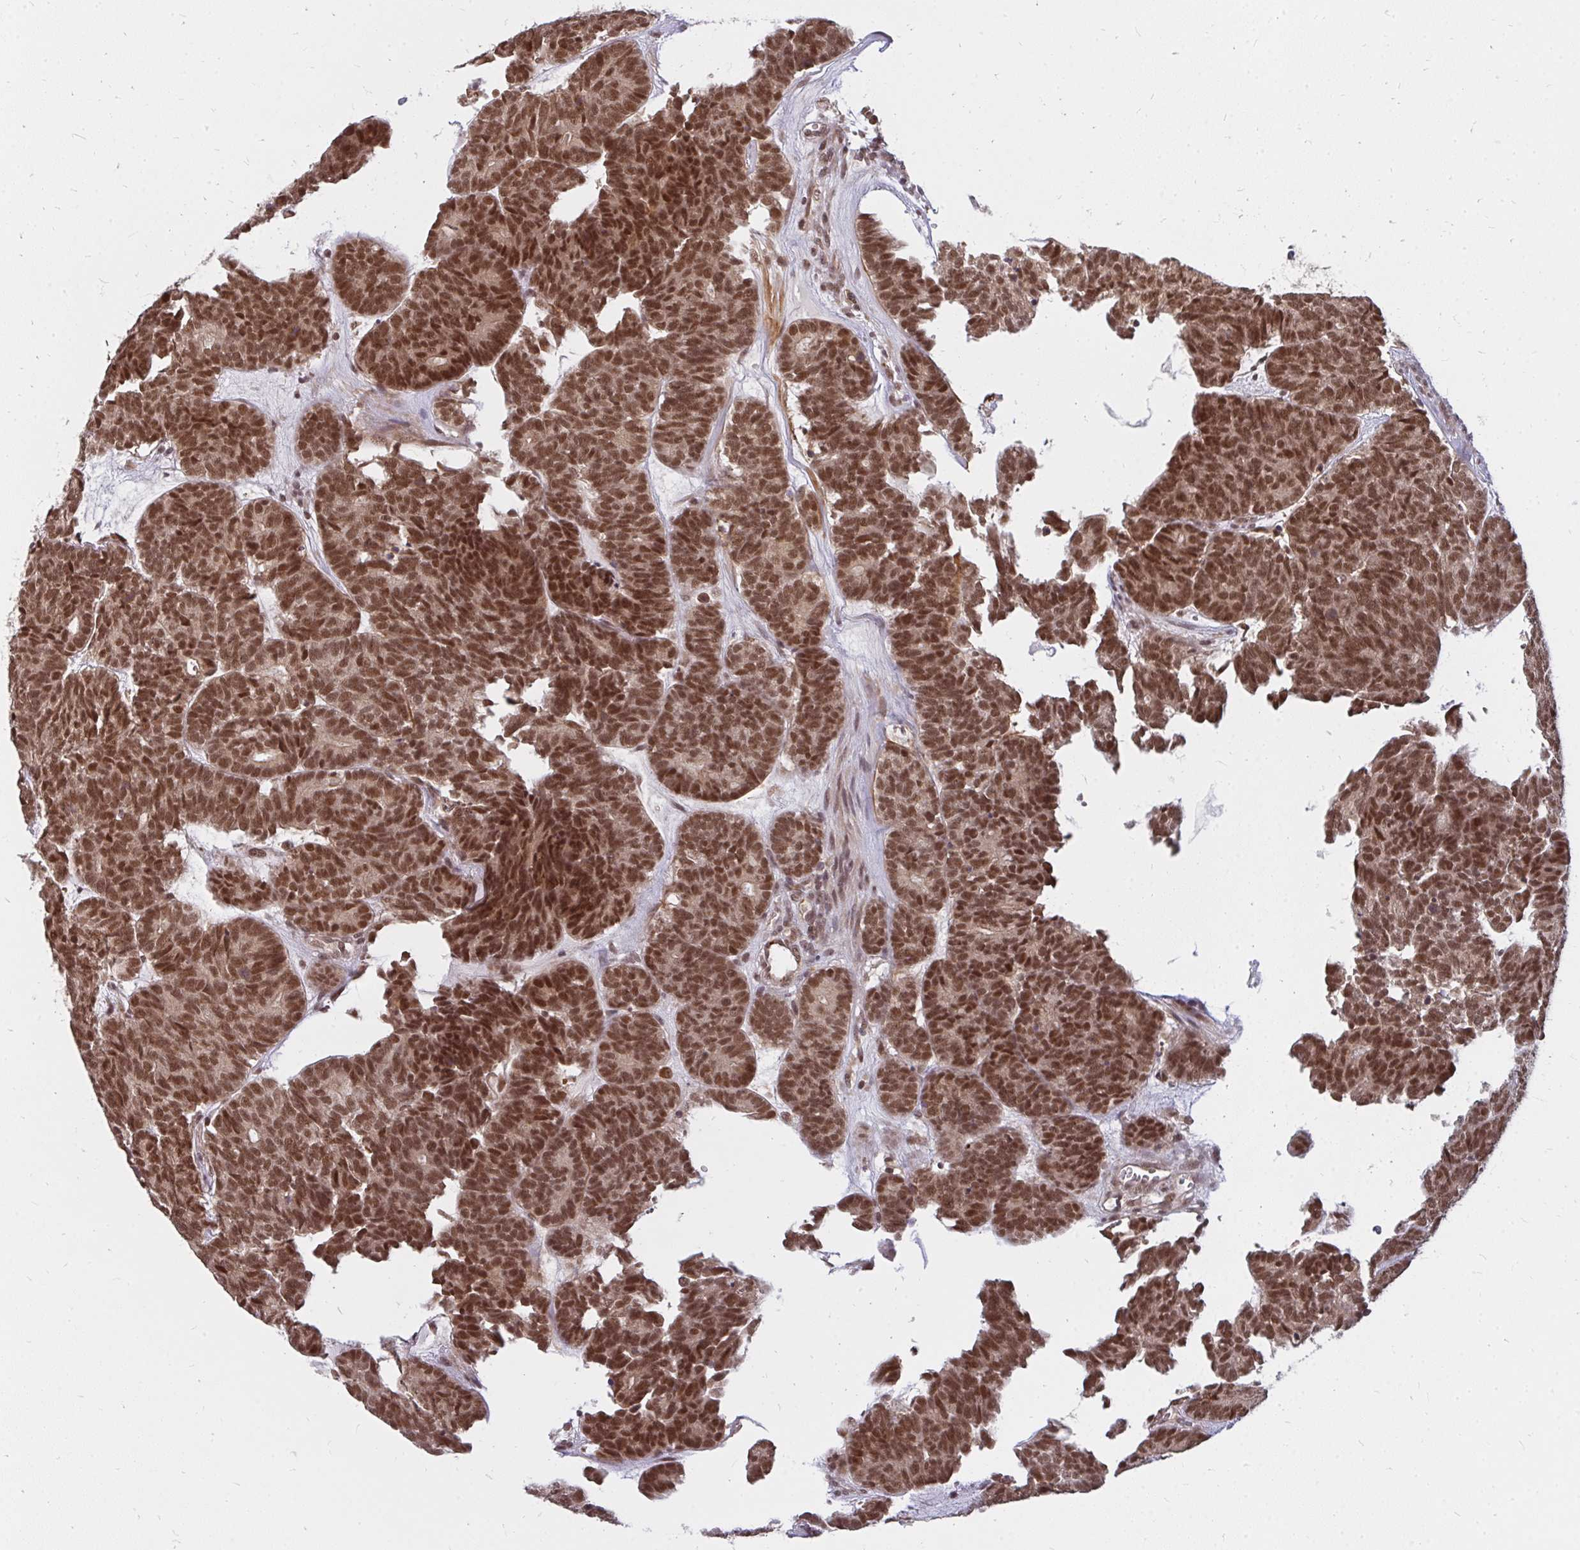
{"staining": {"intensity": "strong", "quantity": ">75%", "location": "nuclear"}, "tissue": "head and neck cancer", "cell_type": "Tumor cells", "image_type": "cancer", "snomed": [{"axis": "morphology", "description": "Adenocarcinoma, NOS"}, {"axis": "topography", "description": "Head-Neck"}], "caption": "Immunohistochemical staining of adenocarcinoma (head and neck) shows strong nuclear protein expression in about >75% of tumor cells. Ihc stains the protein of interest in brown and the nuclei are stained blue.", "gene": "GTF3C6", "patient": {"sex": "female", "age": 81}}